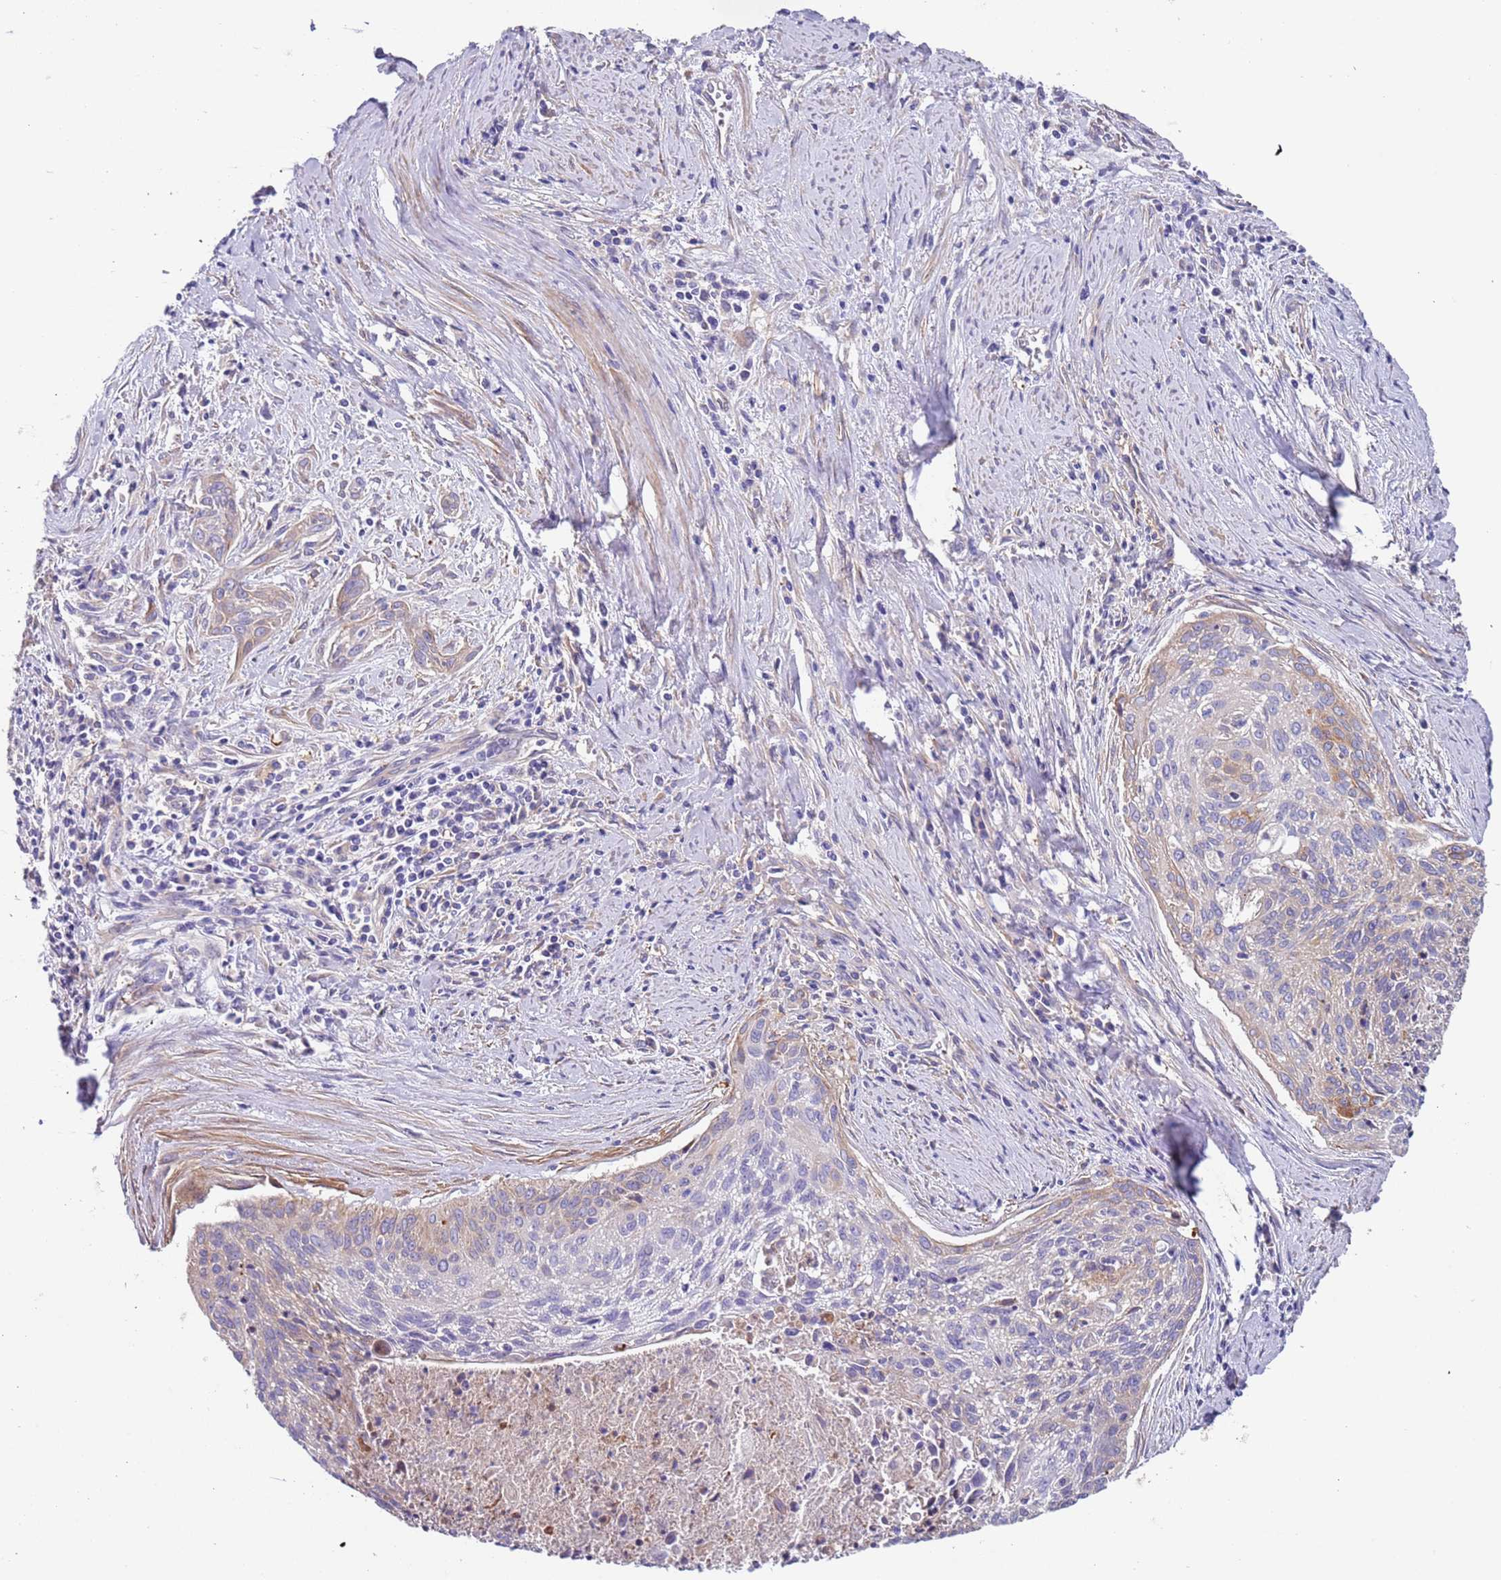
{"staining": {"intensity": "weak", "quantity": "<25%", "location": "cytoplasmic/membranous"}, "tissue": "cervical cancer", "cell_type": "Tumor cells", "image_type": "cancer", "snomed": [{"axis": "morphology", "description": "Squamous cell carcinoma, NOS"}, {"axis": "topography", "description": "Cervix"}], "caption": "The immunohistochemistry (IHC) image has no significant staining in tumor cells of squamous cell carcinoma (cervical) tissue.", "gene": "LAMB4", "patient": {"sex": "female", "age": 55}}